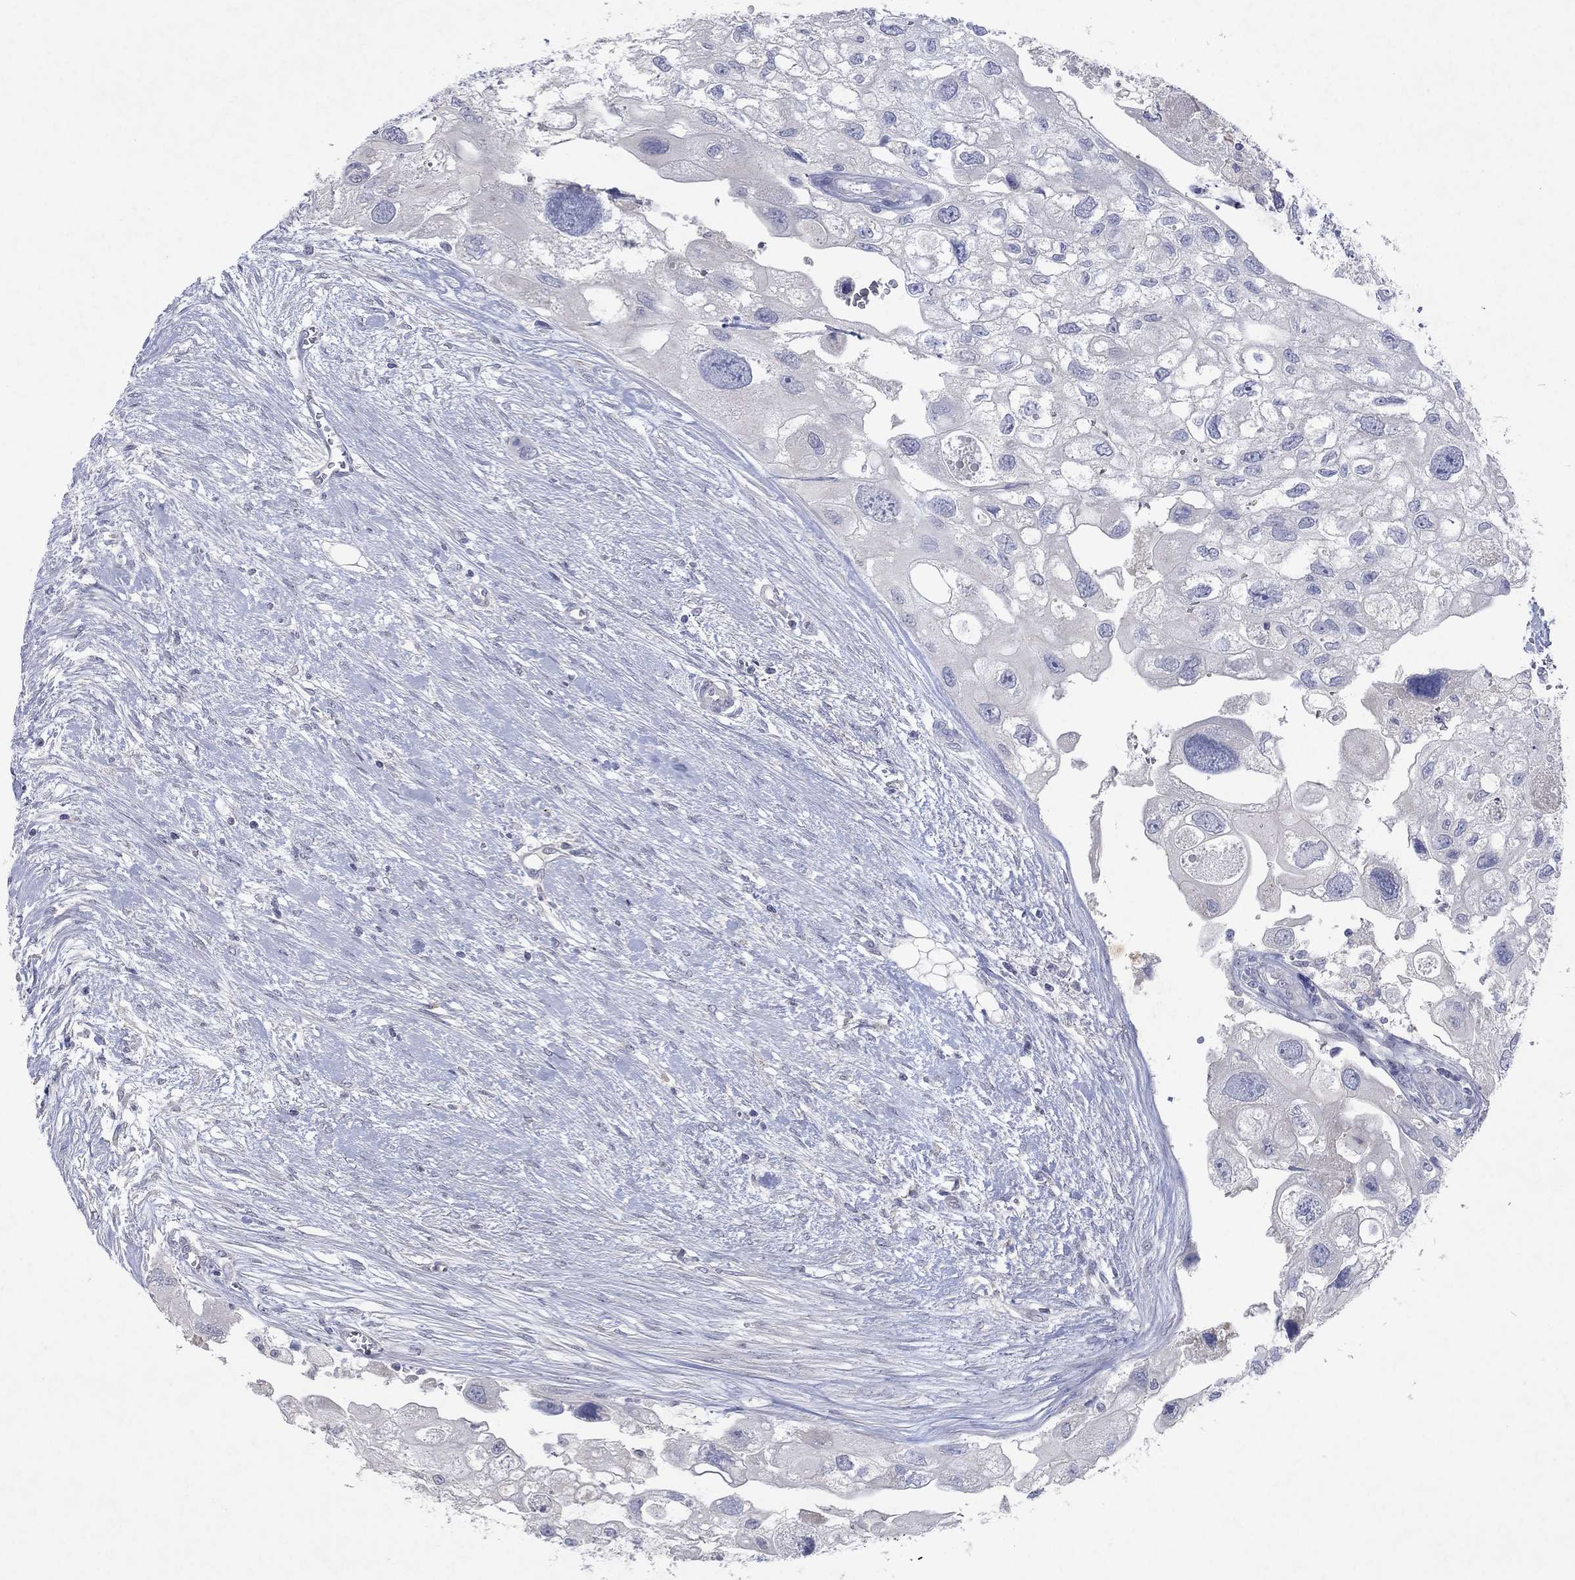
{"staining": {"intensity": "negative", "quantity": "none", "location": "none"}, "tissue": "urothelial cancer", "cell_type": "Tumor cells", "image_type": "cancer", "snomed": [{"axis": "morphology", "description": "Urothelial carcinoma, High grade"}, {"axis": "topography", "description": "Urinary bladder"}], "caption": "Micrograph shows no significant protein expression in tumor cells of urothelial cancer. The staining was performed using DAB to visualize the protein expression in brown, while the nuclei were stained in blue with hematoxylin (Magnification: 20x).", "gene": "KRT40", "patient": {"sex": "male", "age": 59}}